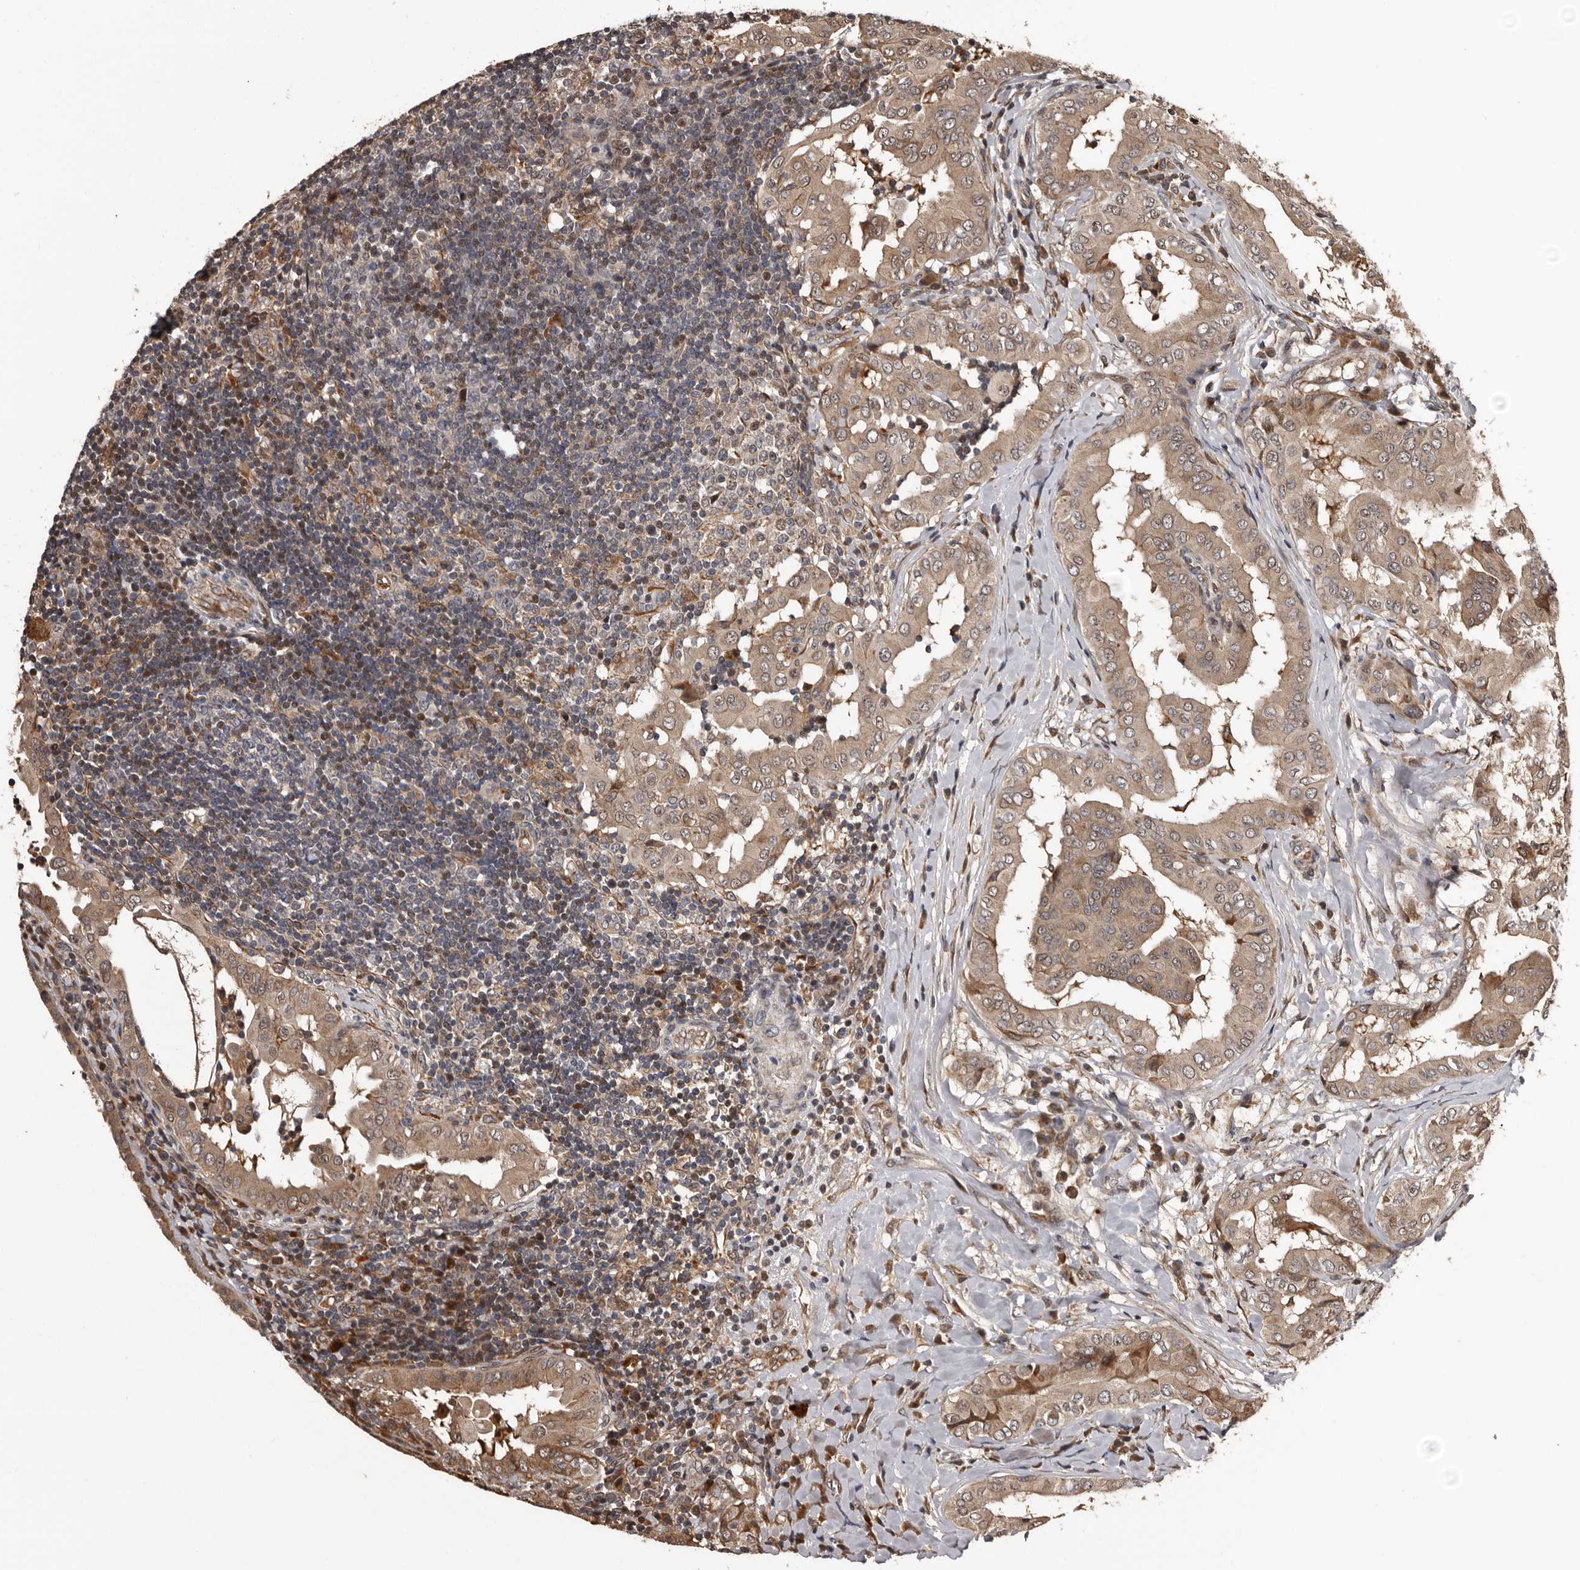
{"staining": {"intensity": "moderate", "quantity": ">75%", "location": "cytoplasmic/membranous"}, "tissue": "thyroid cancer", "cell_type": "Tumor cells", "image_type": "cancer", "snomed": [{"axis": "morphology", "description": "Papillary adenocarcinoma, NOS"}, {"axis": "topography", "description": "Thyroid gland"}], "caption": "An IHC image of neoplastic tissue is shown. Protein staining in brown shows moderate cytoplasmic/membranous positivity in papillary adenocarcinoma (thyroid) within tumor cells.", "gene": "SERTAD4", "patient": {"sex": "male", "age": 33}}